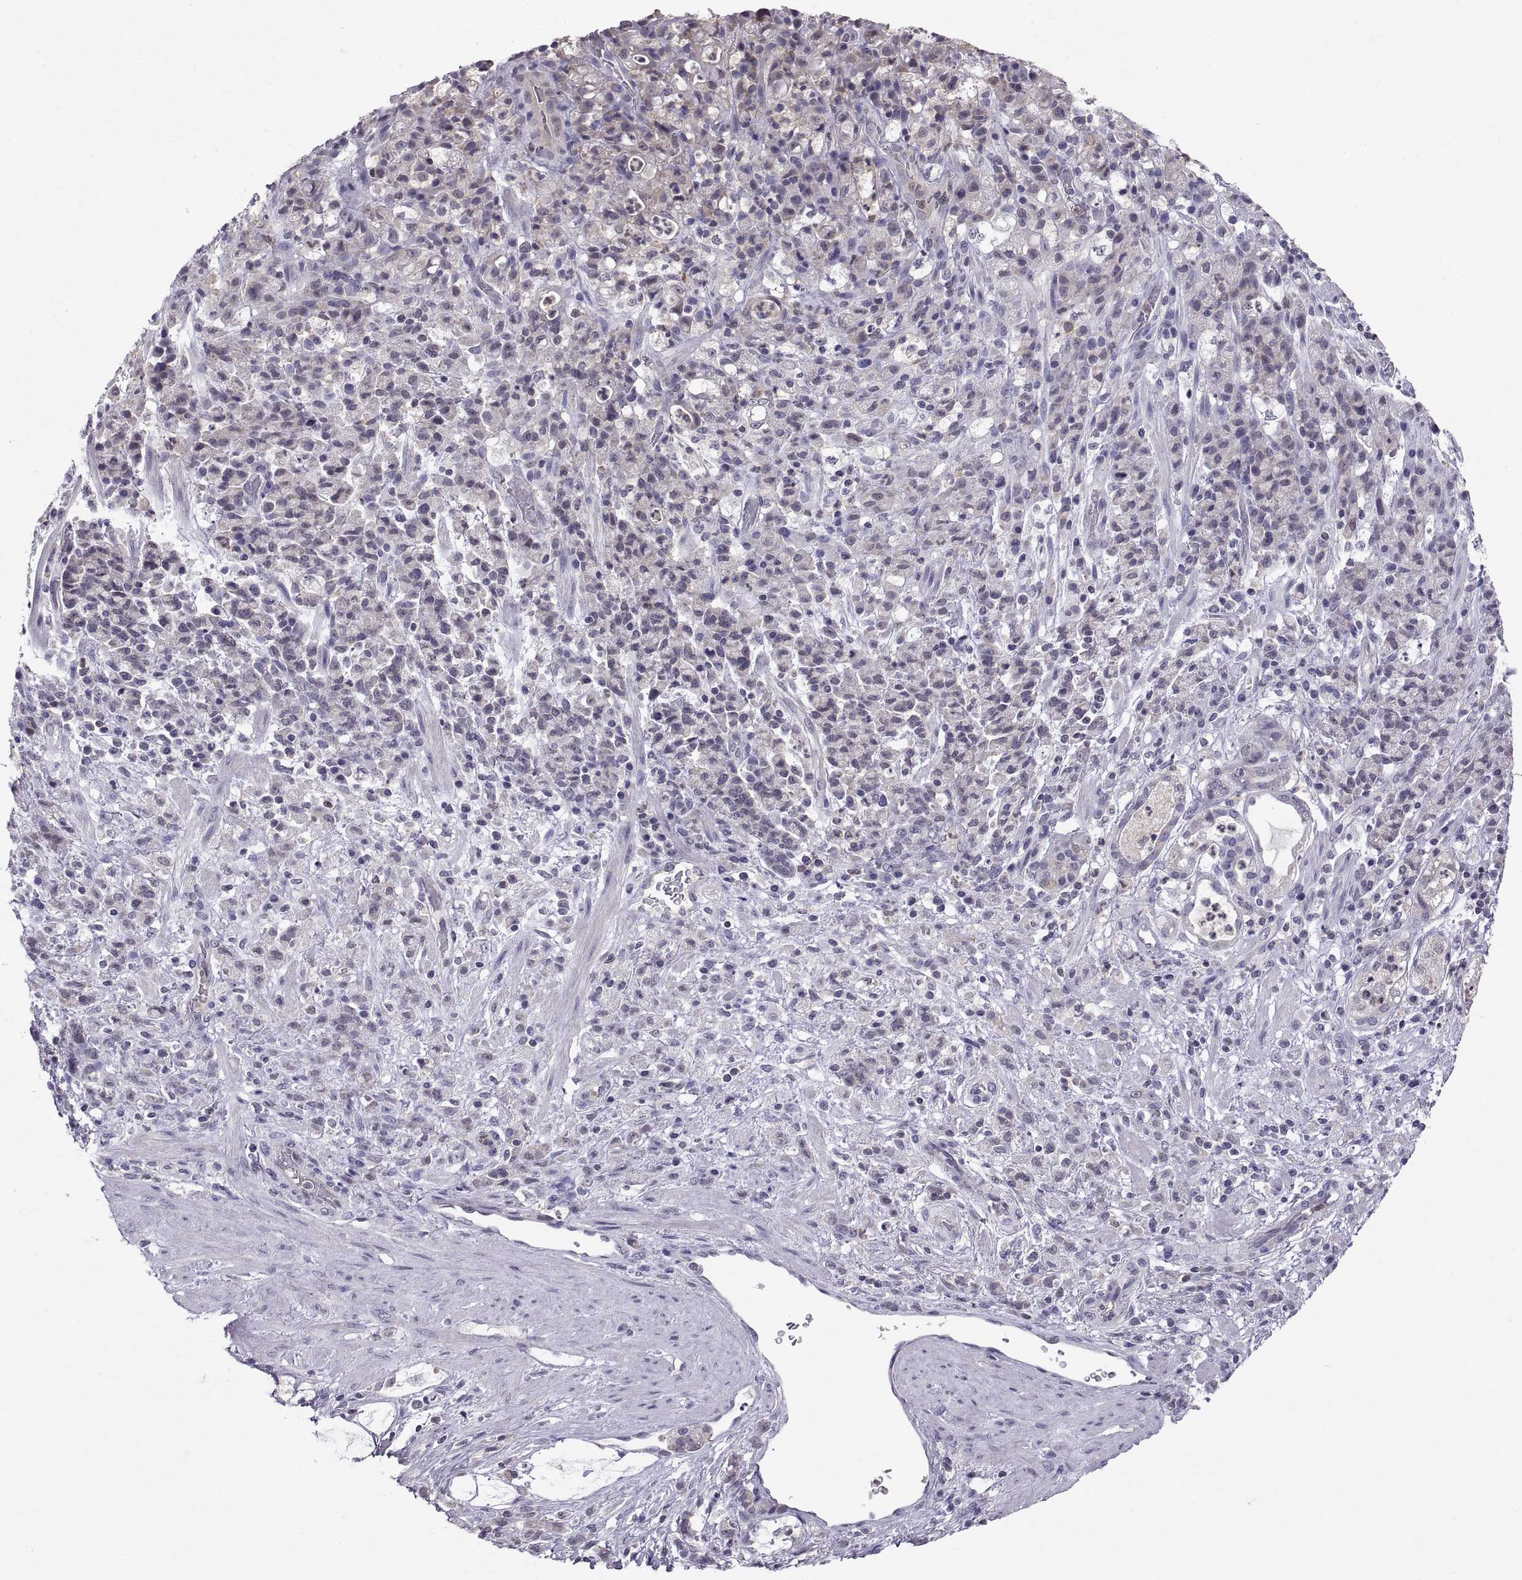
{"staining": {"intensity": "negative", "quantity": "none", "location": "none"}, "tissue": "stomach cancer", "cell_type": "Tumor cells", "image_type": "cancer", "snomed": [{"axis": "morphology", "description": "Adenocarcinoma, NOS"}, {"axis": "topography", "description": "Stomach"}], "caption": "An image of stomach adenocarcinoma stained for a protein reveals no brown staining in tumor cells.", "gene": "FGF9", "patient": {"sex": "female", "age": 60}}